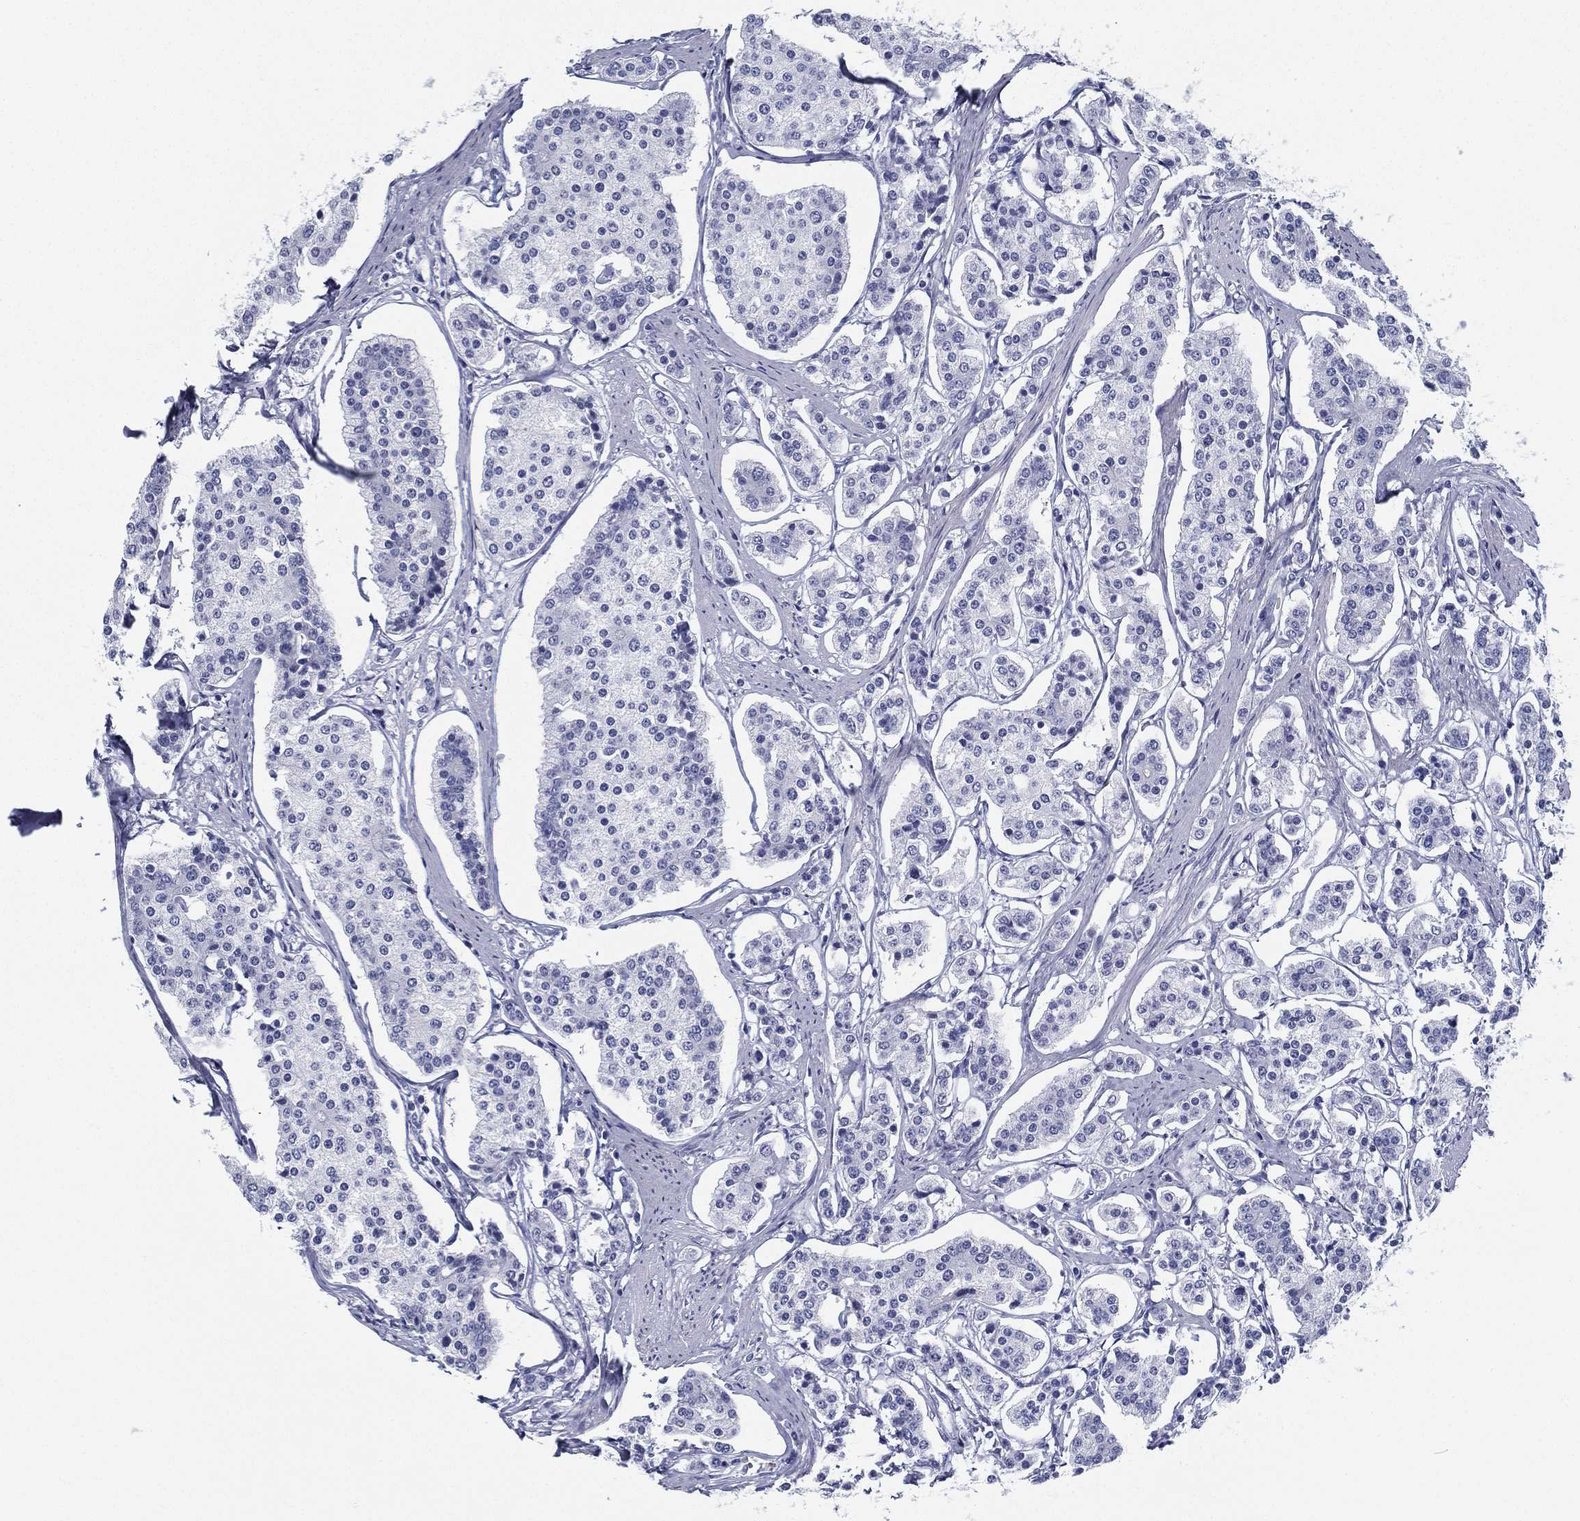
{"staining": {"intensity": "negative", "quantity": "none", "location": "none"}, "tissue": "carcinoid", "cell_type": "Tumor cells", "image_type": "cancer", "snomed": [{"axis": "morphology", "description": "Carcinoid, malignant, NOS"}, {"axis": "topography", "description": "Small intestine"}], "caption": "IHC micrograph of human carcinoid (malignant) stained for a protein (brown), which exhibits no expression in tumor cells.", "gene": "RSPH4A", "patient": {"sex": "female", "age": 65}}